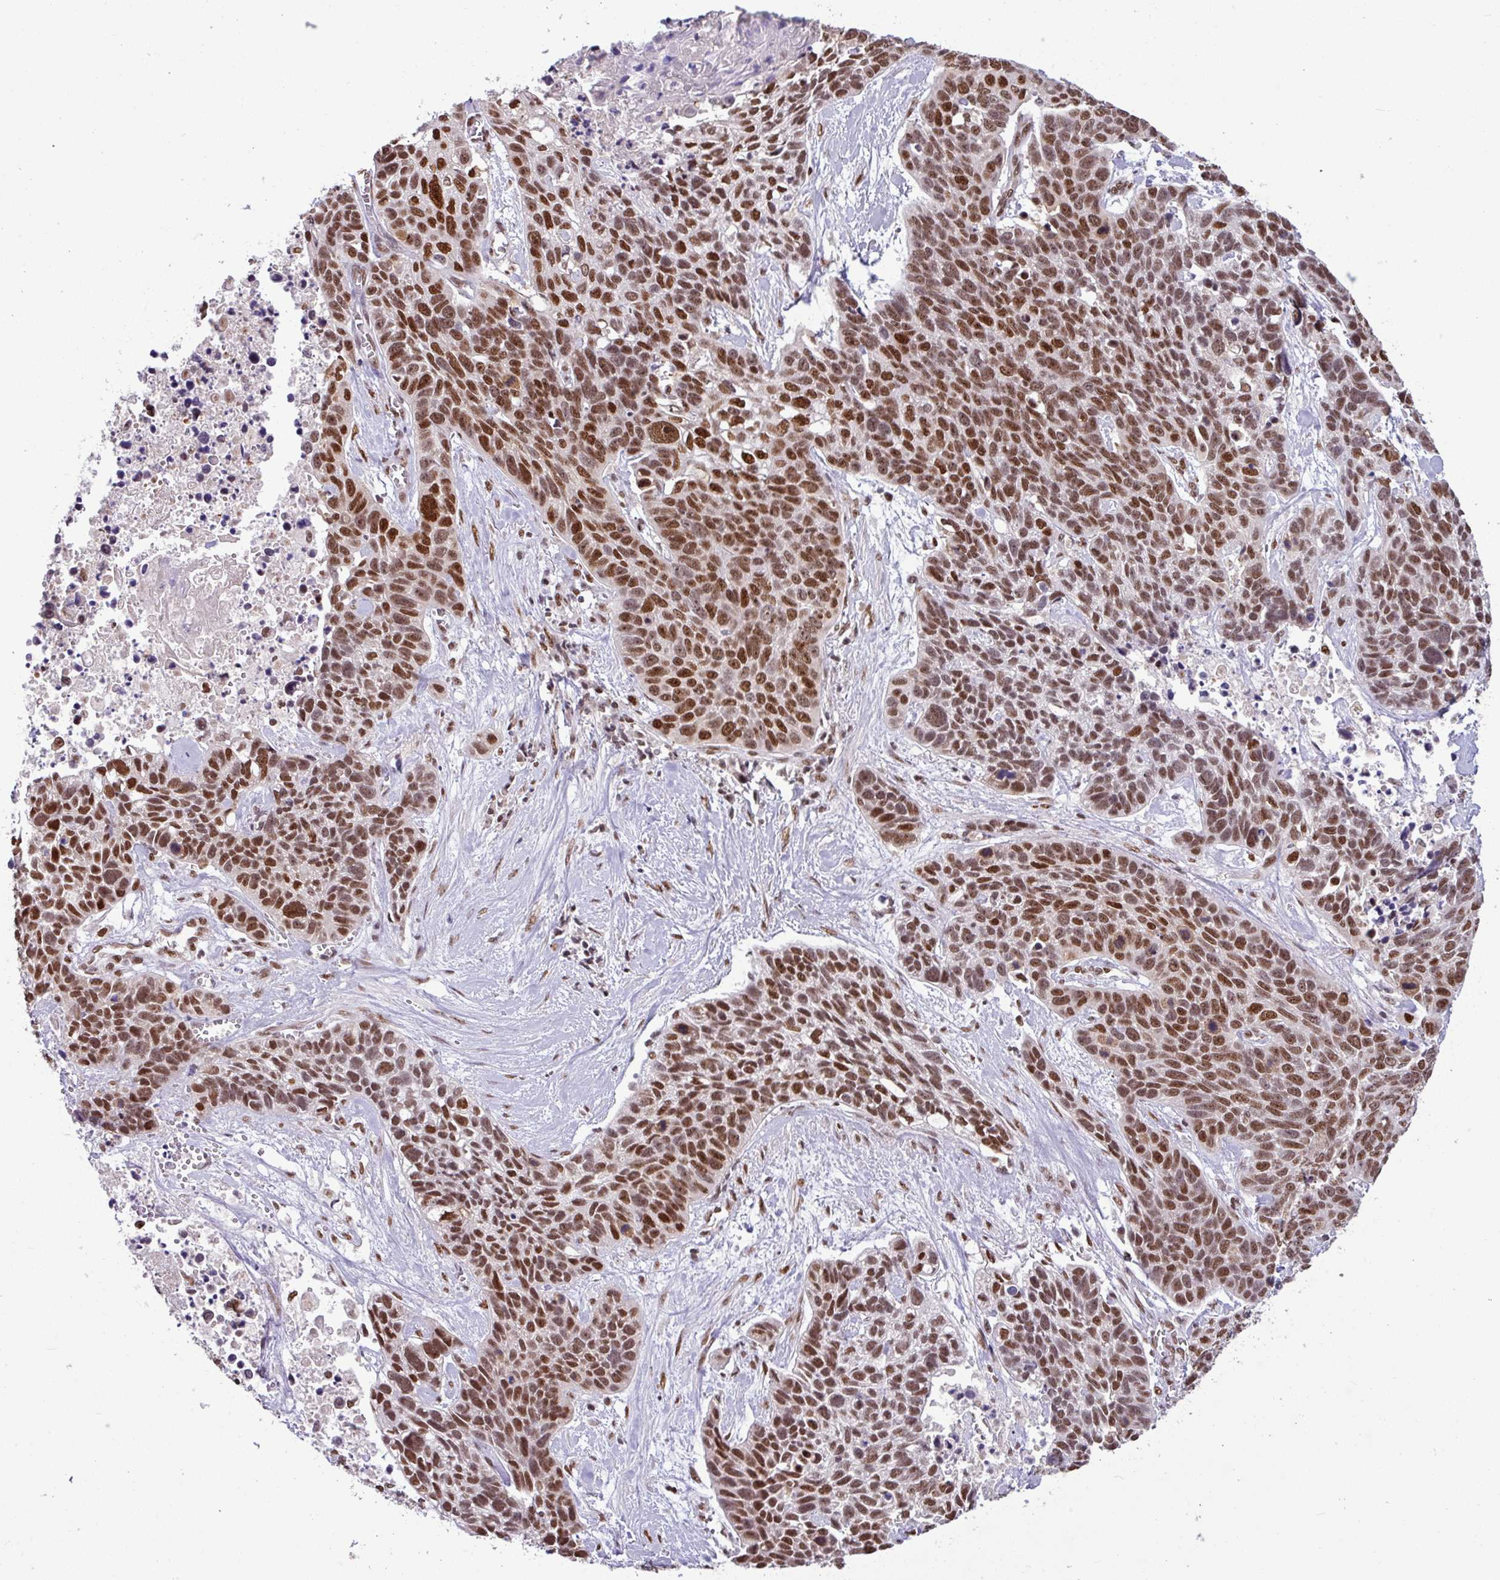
{"staining": {"intensity": "strong", "quantity": ">75%", "location": "nuclear"}, "tissue": "lung cancer", "cell_type": "Tumor cells", "image_type": "cancer", "snomed": [{"axis": "morphology", "description": "Squamous cell carcinoma, NOS"}, {"axis": "topography", "description": "Lung"}], "caption": "DAB immunohistochemical staining of lung cancer (squamous cell carcinoma) shows strong nuclear protein staining in approximately >75% of tumor cells. The staining was performed using DAB to visualize the protein expression in brown, while the nuclei were stained in blue with hematoxylin (Magnification: 20x).", "gene": "TDG", "patient": {"sex": "male", "age": 62}}